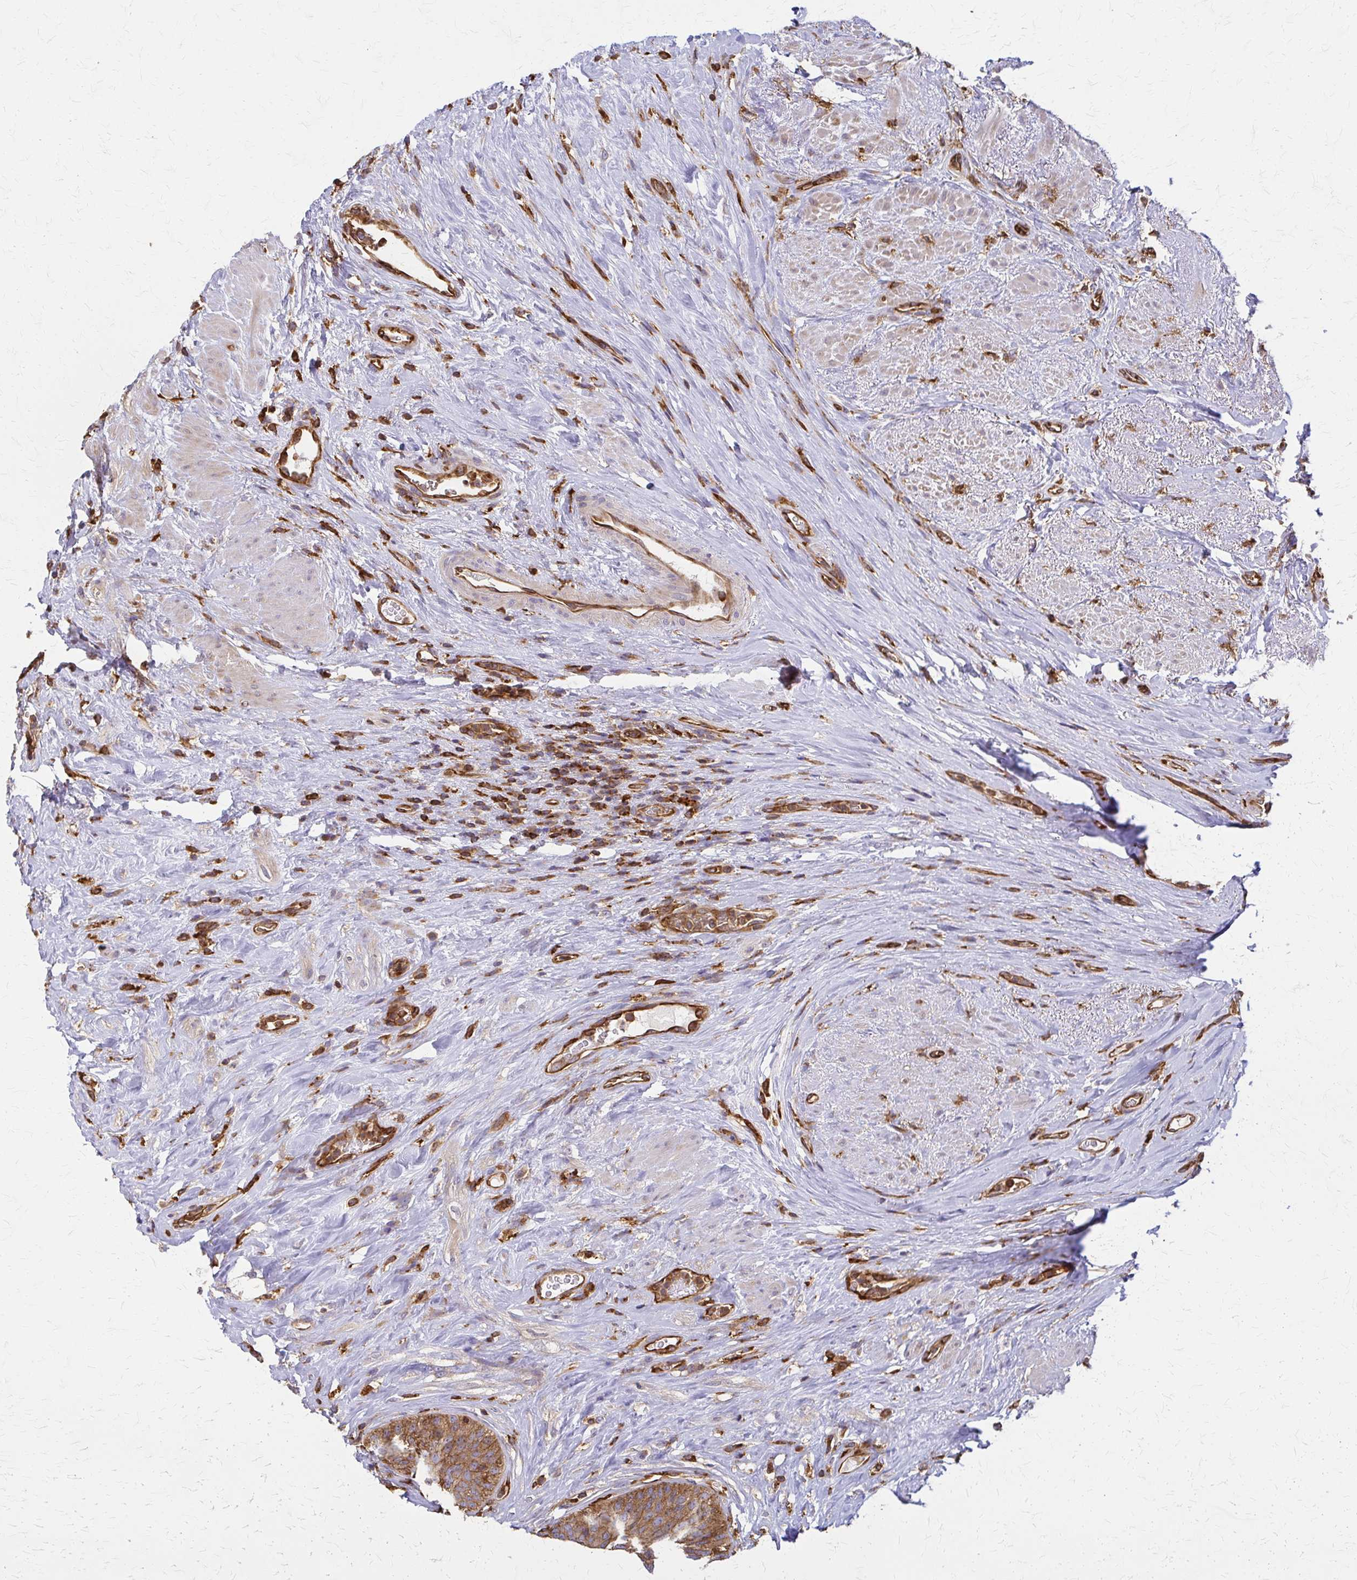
{"staining": {"intensity": "moderate", "quantity": ">75%", "location": "cytoplasmic/membranous"}, "tissue": "urinary bladder", "cell_type": "Urothelial cells", "image_type": "normal", "snomed": [{"axis": "morphology", "description": "Normal tissue, NOS"}, {"axis": "topography", "description": "Urinary bladder"}], "caption": "Normal urinary bladder shows moderate cytoplasmic/membranous expression in about >75% of urothelial cells.", "gene": "WASF2", "patient": {"sex": "female", "age": 56}}